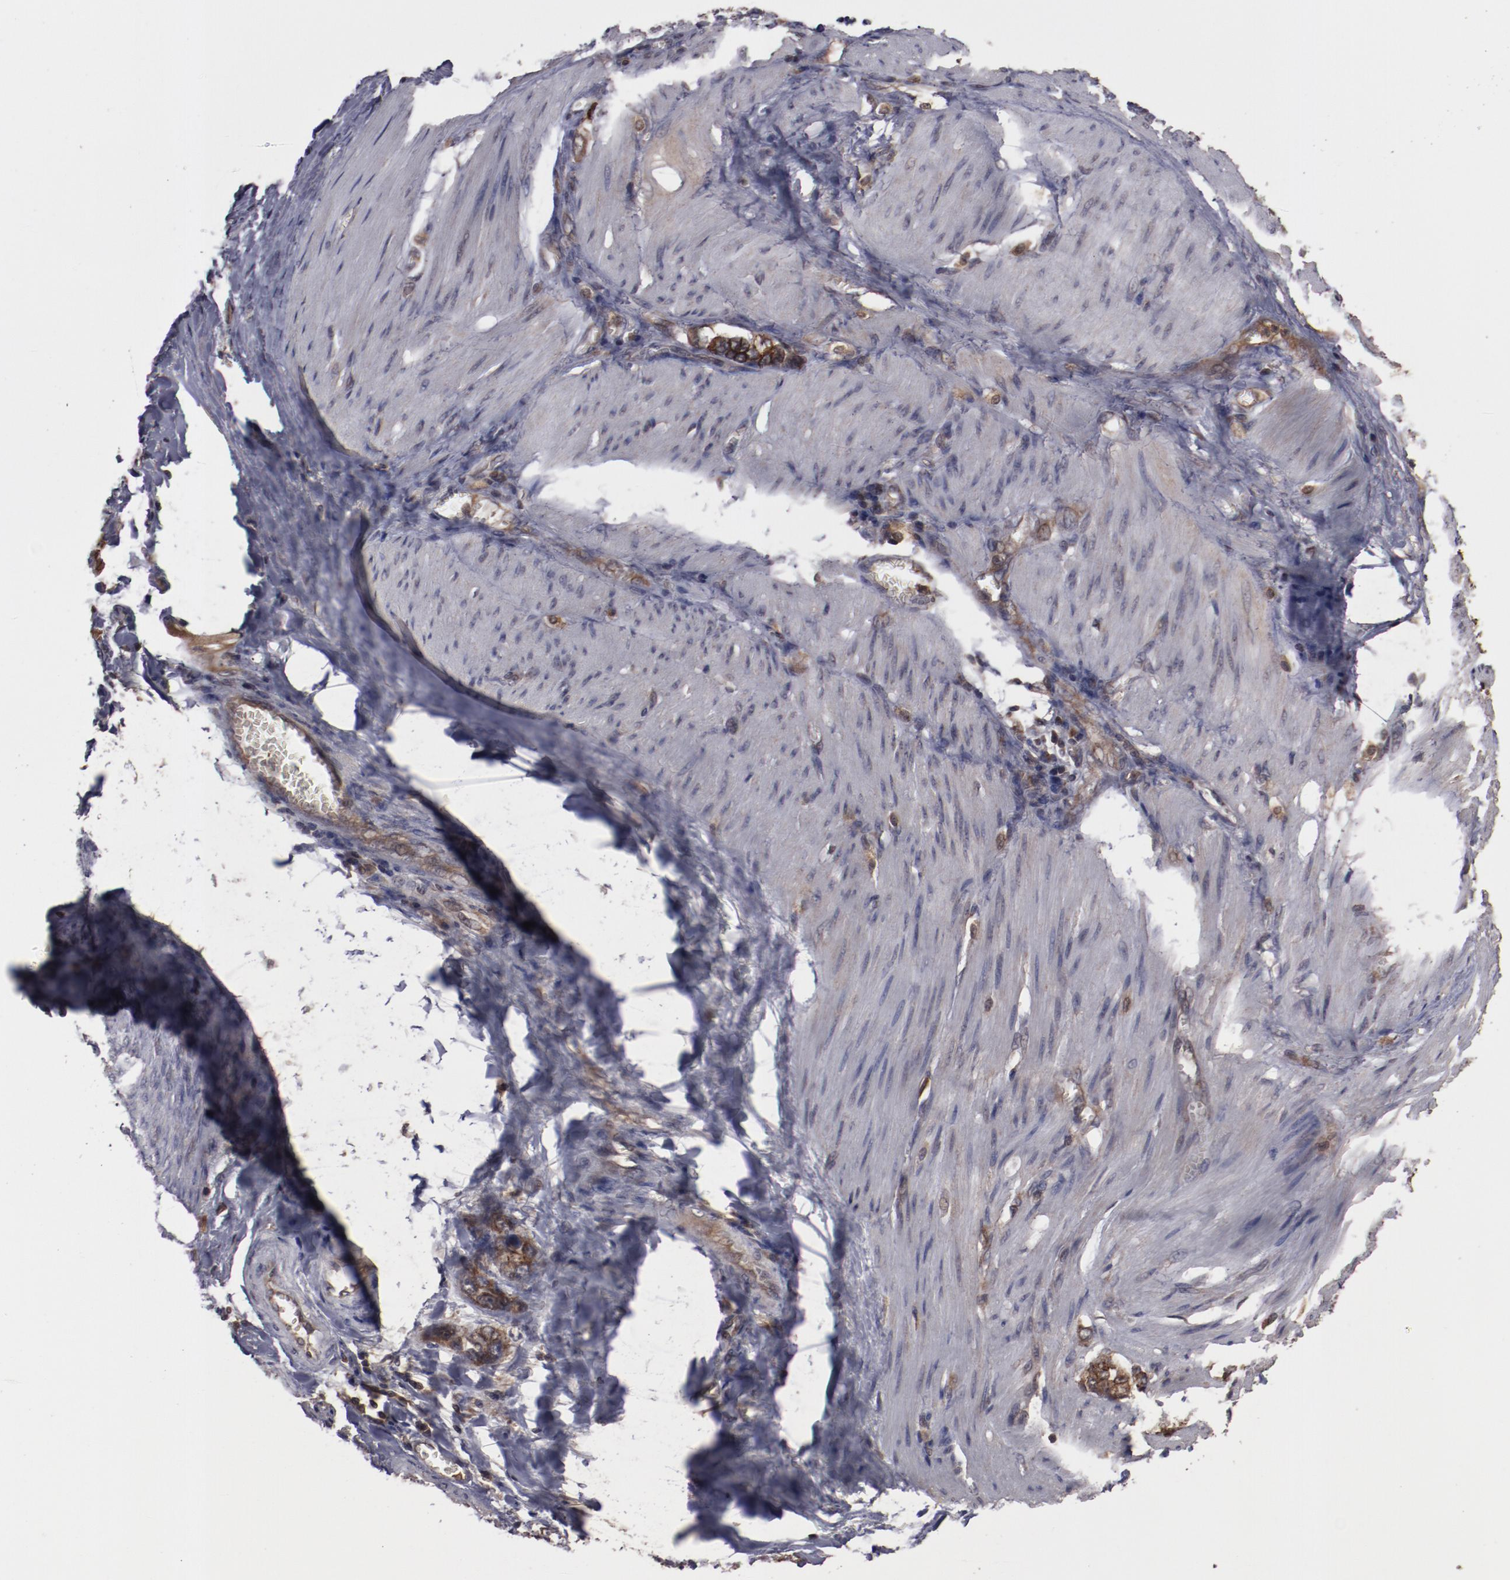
{"staining": {"intensity": "strong", "quantity": ">75%", "location": "cytoplasmic/membranous"}, "tissue": "stomach cancer", "cell_type": "Tumor cells", "image_type": "cancer", "snomed": [{"axis": "morphology", "description": "Adenocarcinoma, NOS"}, {"axis": "topography", "description": "Stomach"}], "caption": "Immunohistochemical staining of human stomach cancer (adenocarcinoma) reveals high levels of strong cytoplasmic/membranous expression in about >75% of tumor cells.", "gene": "RPS6KA6", "patient": {"sex": "male", "age": 78}}